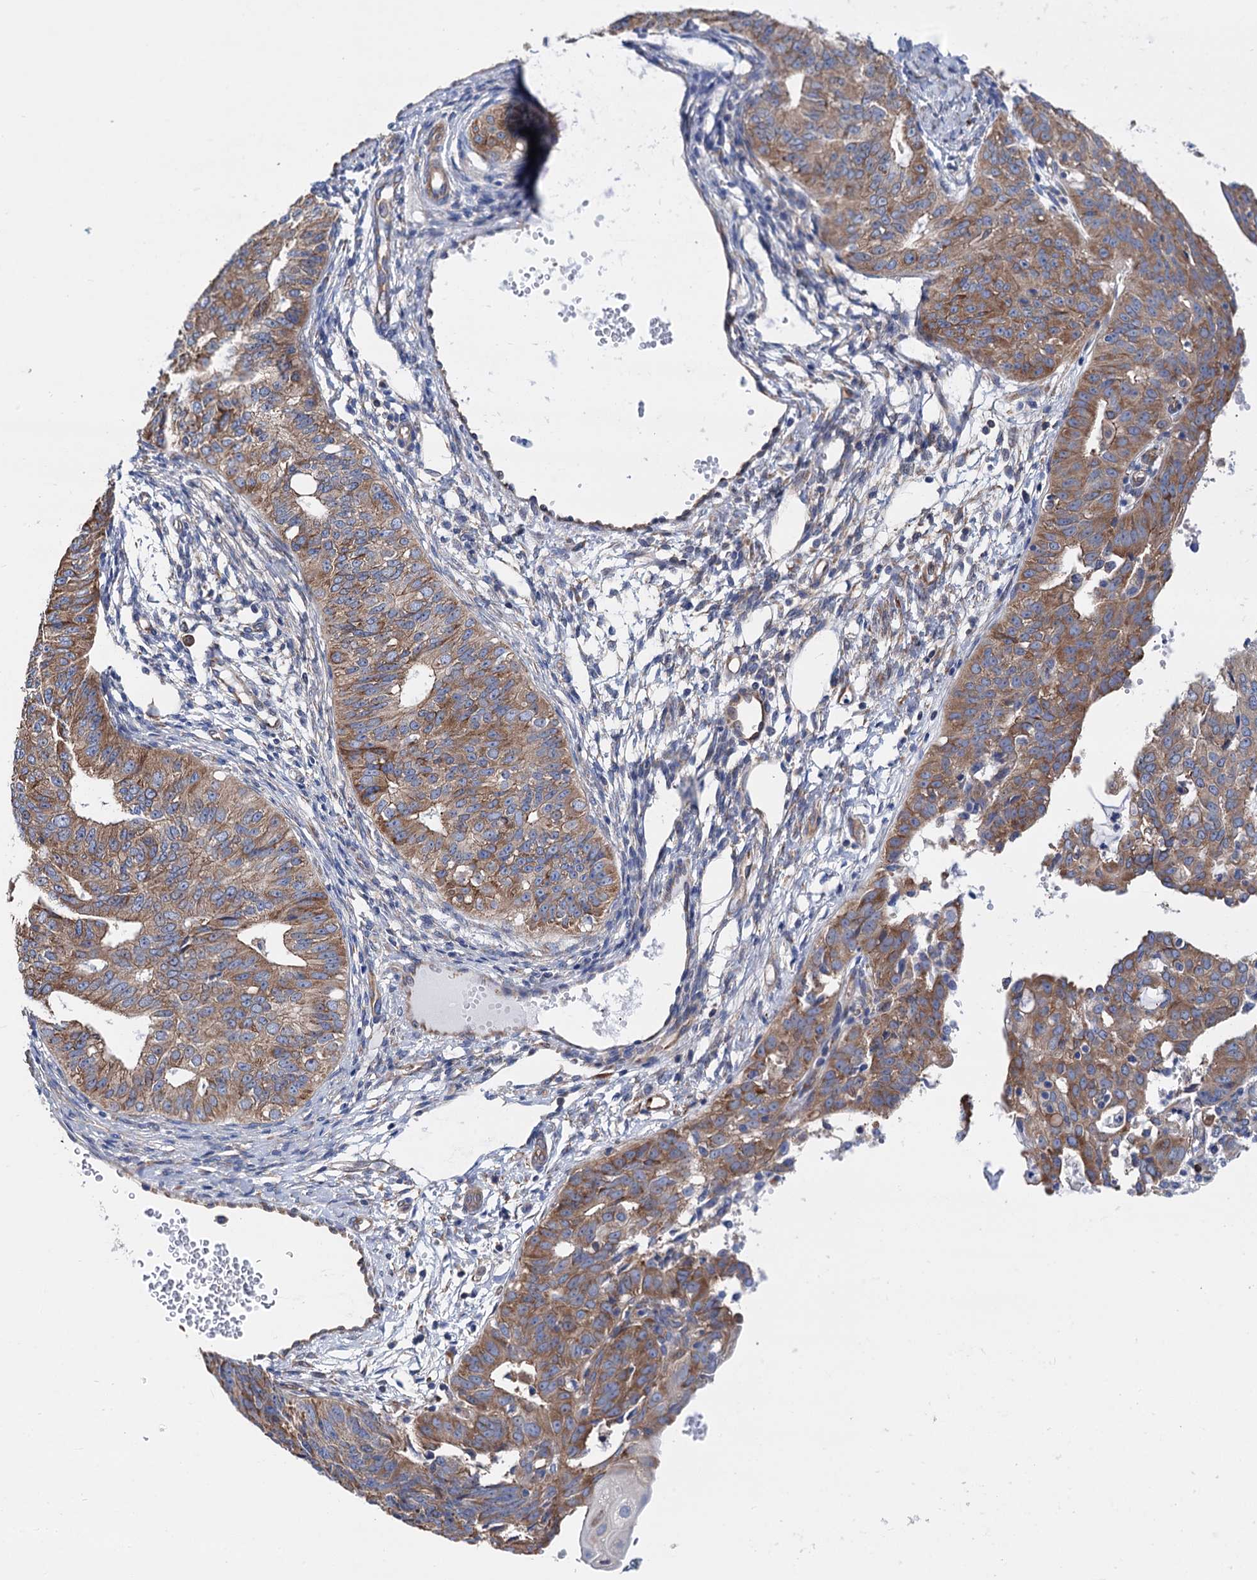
{"staining": {"intensity": "moderate", "quantity": ">75%", "location": "cytoplasmic/membranous"}, "tissue": "endometrial cancer", "cell_type": "Tumor cells", "image_type": "cancer", "snomed": [{"axis": "morphology", "description": "Adenocarcinoma, NOS"}, {"axis": "topography", "description": "Endometrium"}], "caption": "DAB immunohistochemical staining of endometrial cancer (adenocarcinoma) reveals moderate cytoplasmic/membranous protein staining in about >75% of tumor cells.", "gene": "SLC12A7", "patient": {"sex": "female", "age": 32}}